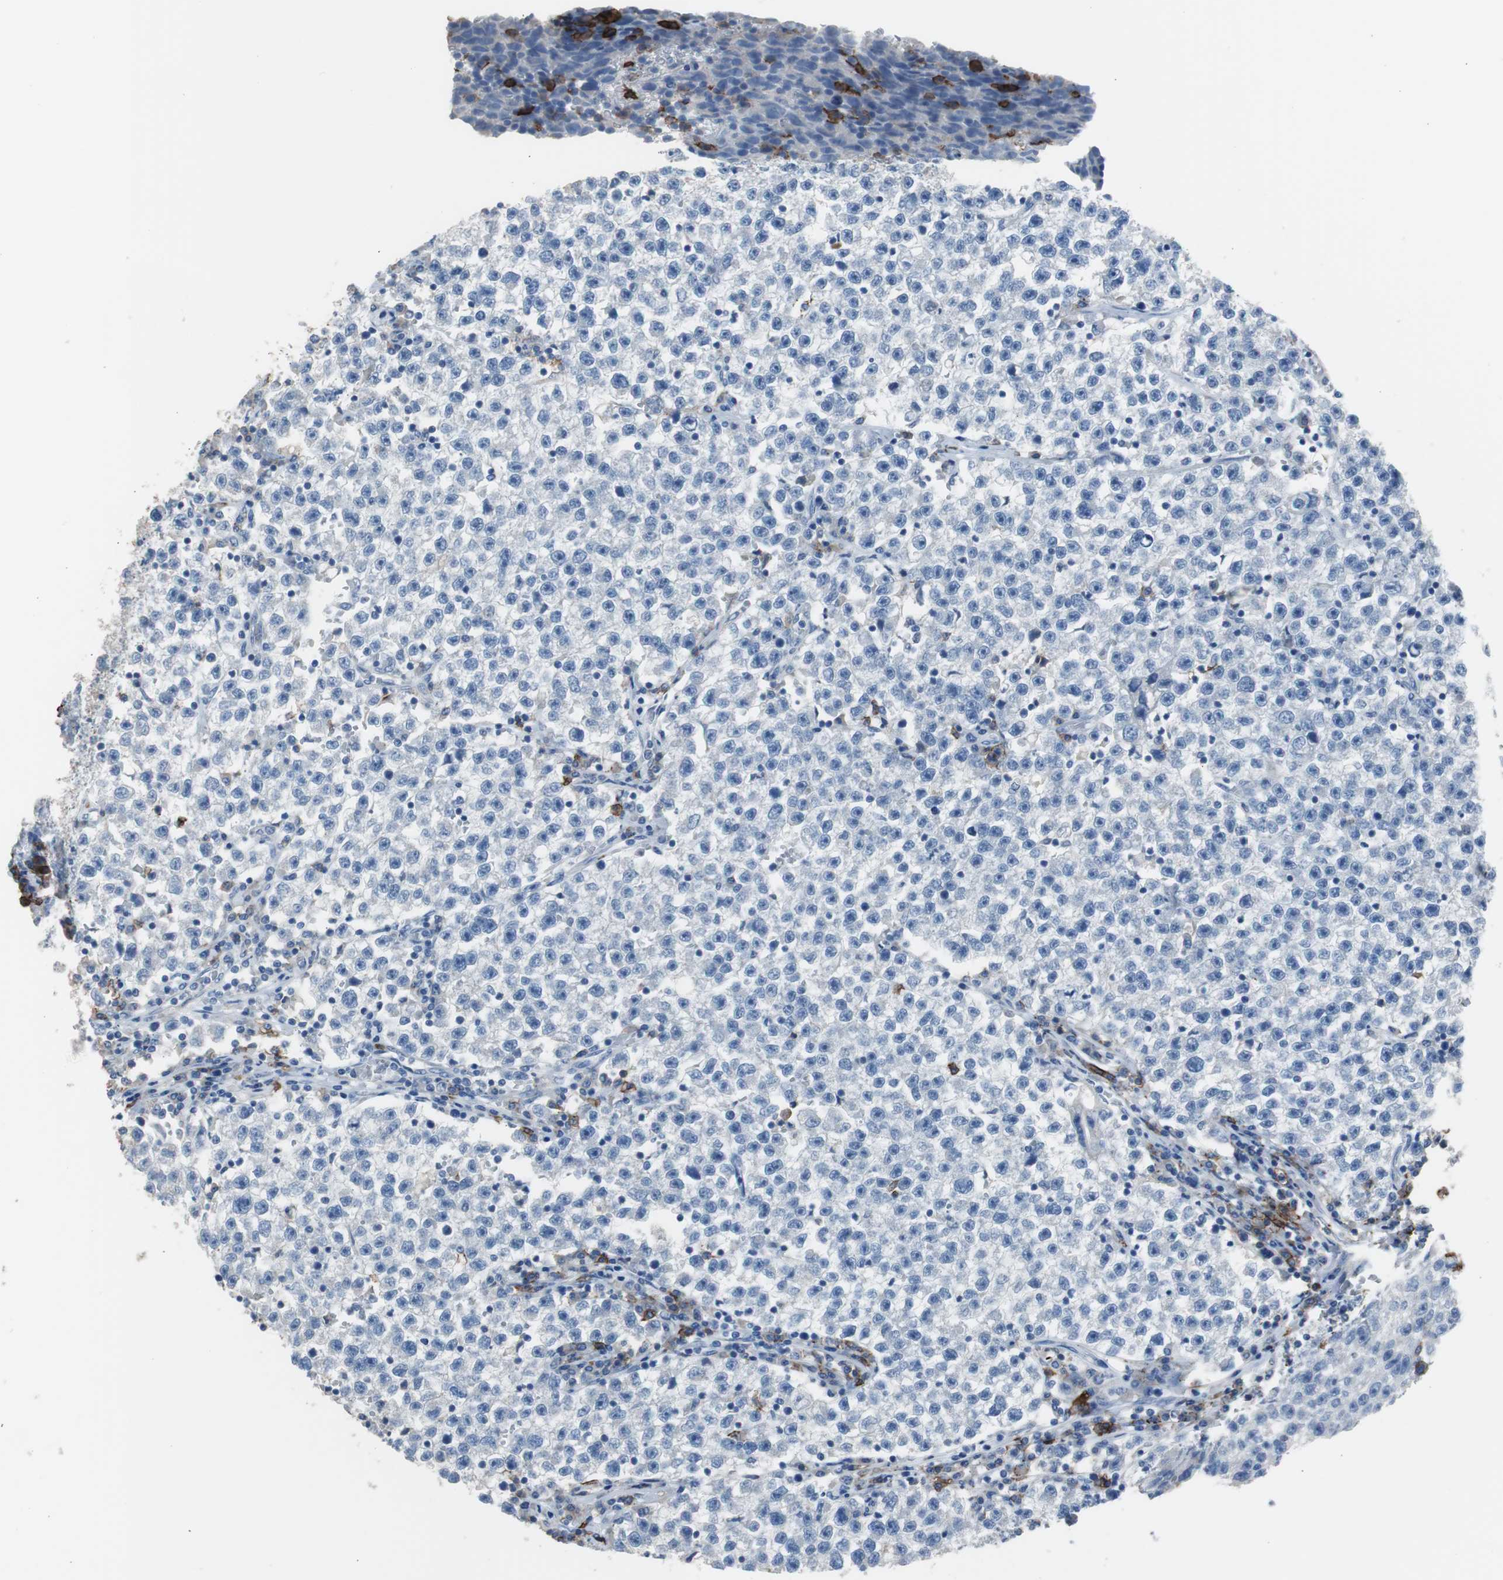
{"staining": {"intensity": "negative", "quantity": "none", "location": "none"}, "tissue": "testis cancer", "cell_type": "Tumor cells", "image_type": "cancer", "snomed": [{"axis": "morphology", "description": "Seminoma, NOS"}, {"axis": "topography", "description": "Testis"}], "caption": "The micrograph shows no significant expression in tumor cells of testis seminoma.", "gene": "FCGR2B", "patient": {"sex": "male", "age": 22}}